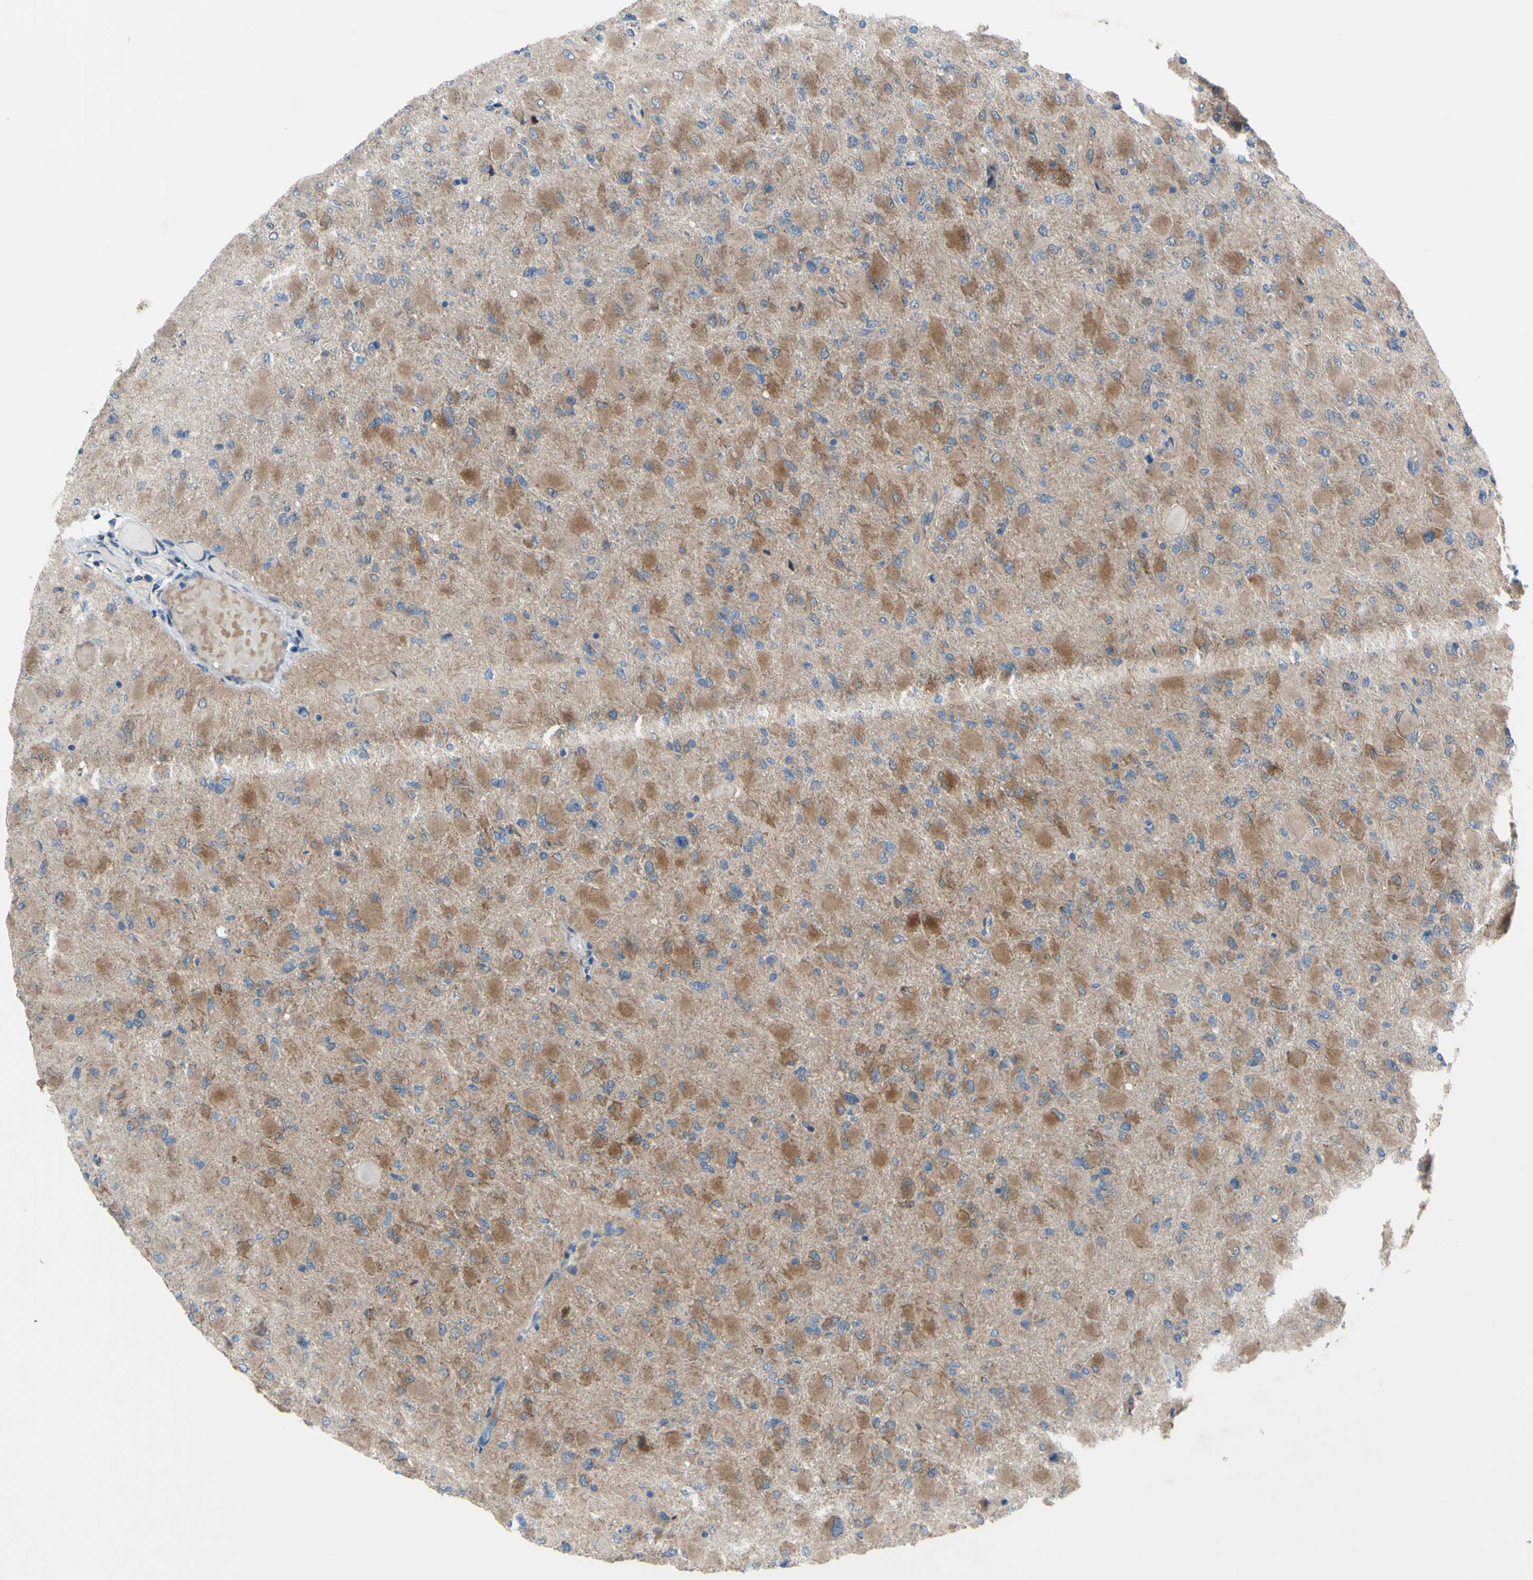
{"staining": {"intensity": "moderate", "quantity": ">75%", "location": "cytoplasmic/membranous"}, "tissue": "glioma", "cell_type": "Tumor cells", "image_type": "cancer", "snomed": [{"axis": "morphology", "description": "Glioma, malignant, High grade"}, {"axis": "topography", "description": "Cerebral cortex"}], "caption": "Tumor cells exhibit medium levels of moderate cytoplasmic/membranous expression in approximately >75% of cells in malignant glioma (high-grade).", "gene": "GRAMD2B", "patient": {"sex": "female", "age": 36}}